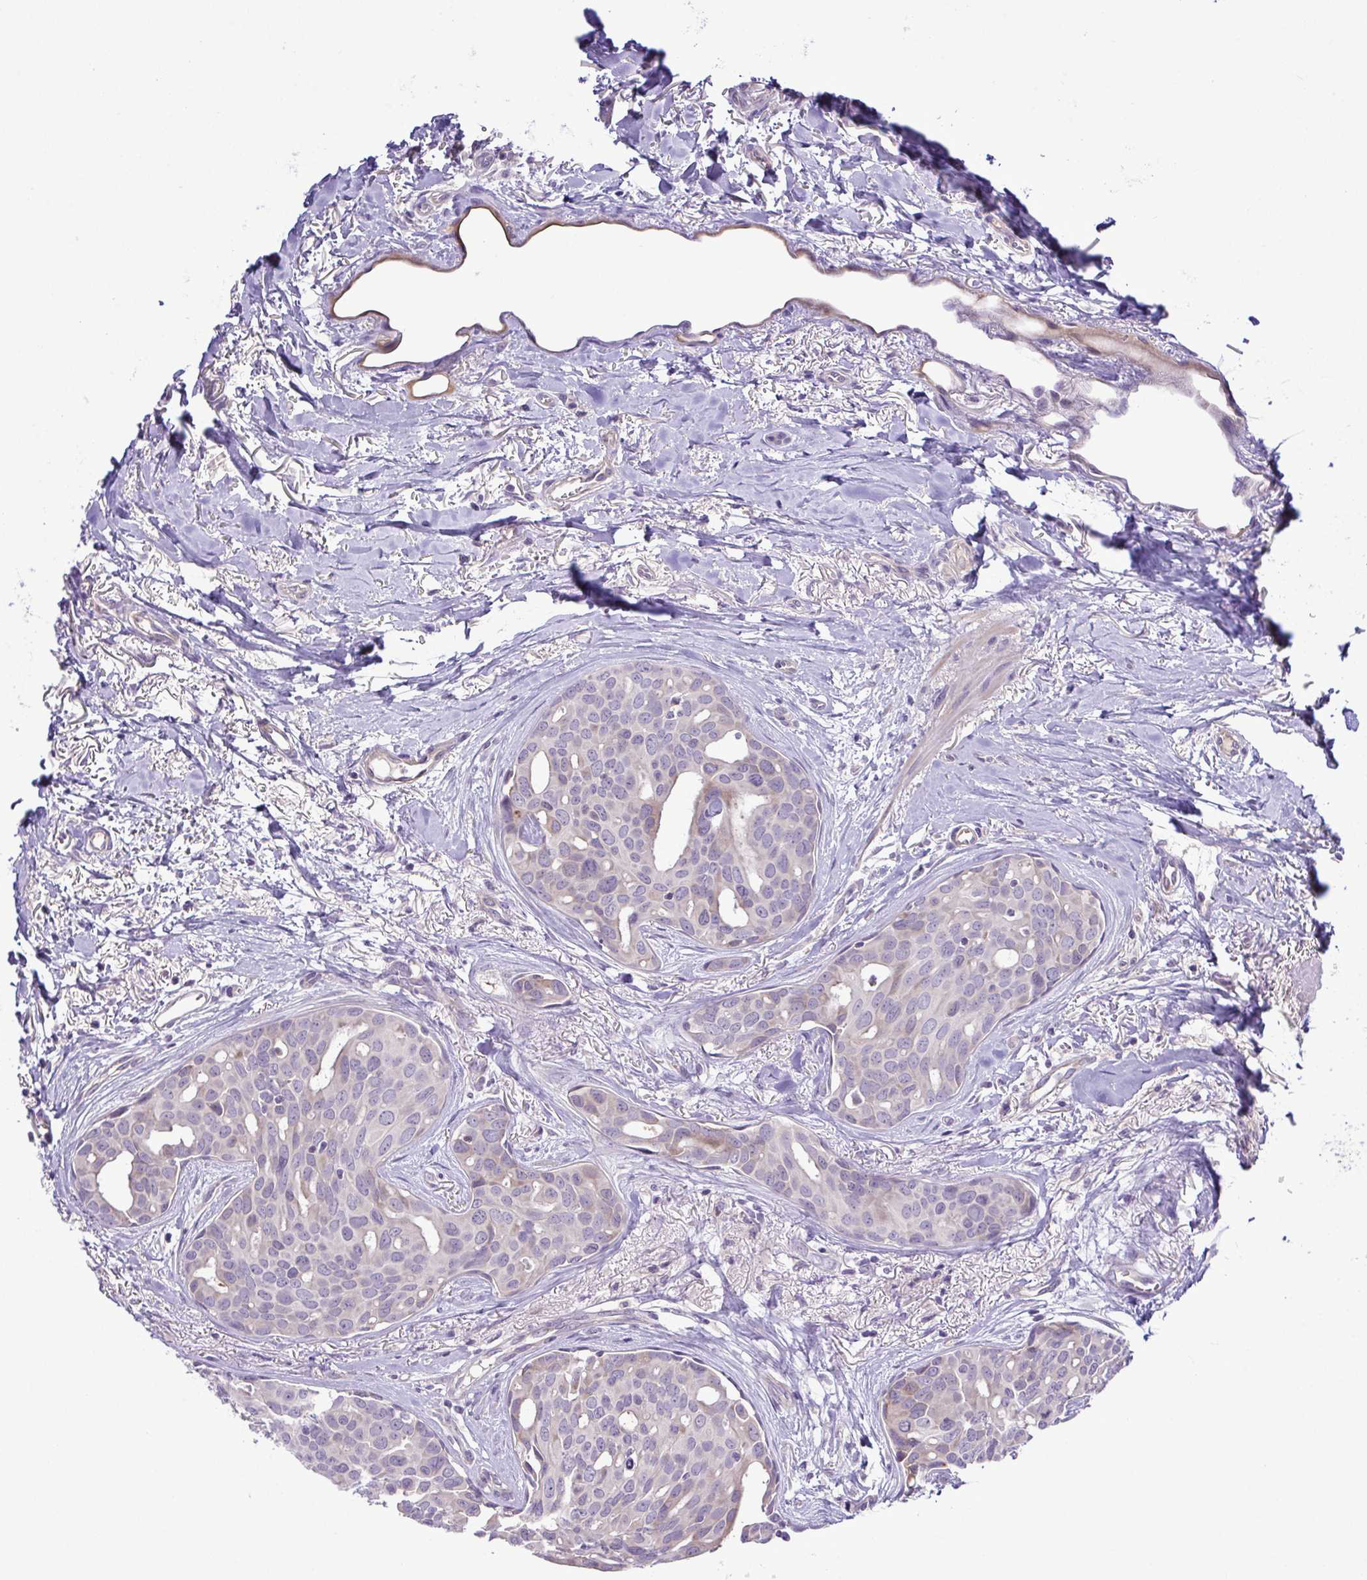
{"staining": {"intensity": "negative", "quantity": "none", "location": "none"}, "tissue": "breast cancer", "cell_type": "Tumor cells", "image_type": "cancer", "snomed": [{"axis": "morphology", "description": "Duct carcinoma"}, {"axis": "topography", "description": "Breast"}], "caption": "Tumor cells are negative for protein expression in human breast cancer (intraductal carcinoma).", "gene": "SYNPO2L", "patient": {"sex": "female", "age": 54}}